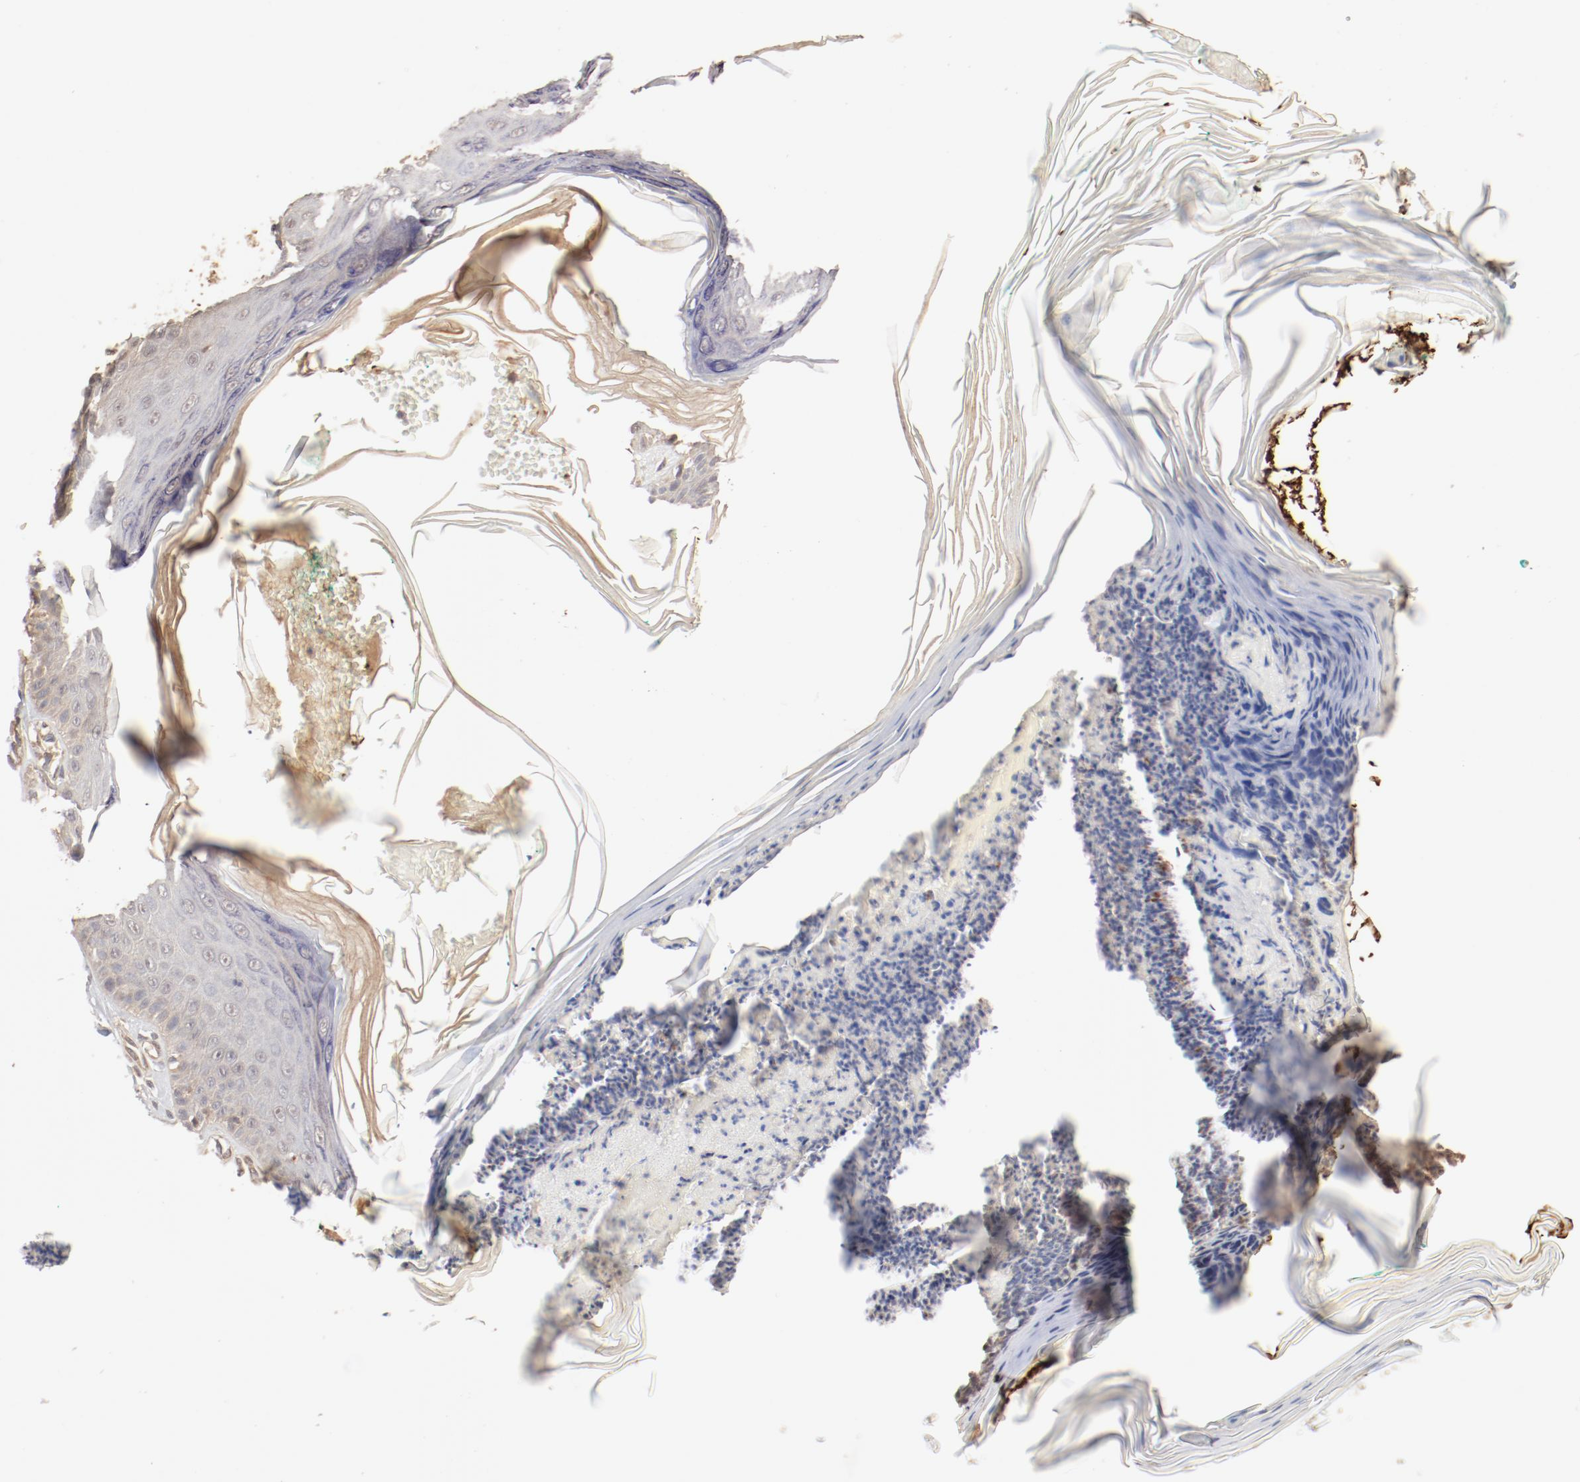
{"staining": {"intensity": "weak", "quantity": "25%-75%", "location": "cytoplasmic/membranous"}, "tissue": "skin cancer", "cell_type": "Tumor cells", "image_type": "cancer", "snomed": [{"axis": "morphology", "description": "Normal tissue, NOS"}, {"axis": "morphology", "description": "Basal cell carcinoma"}, {"axis": "topography", "description": "Skin"}], "caption": "IHC staining of skin cancer (basal cell carcinoma), which displays low levels of weak cytoplasmic/membranous staining in about 25%-75% of tumor cells indicating weak cytoplasmic/membranous protein expression. The staining was performed using DAB (3,3'-diaminobenzidine) (brown) for protein detection and nuclei were counterstained in hematoxylin (blue).", "gene": "IL3RA", "patient": {"sex": "male", "age": 77}}